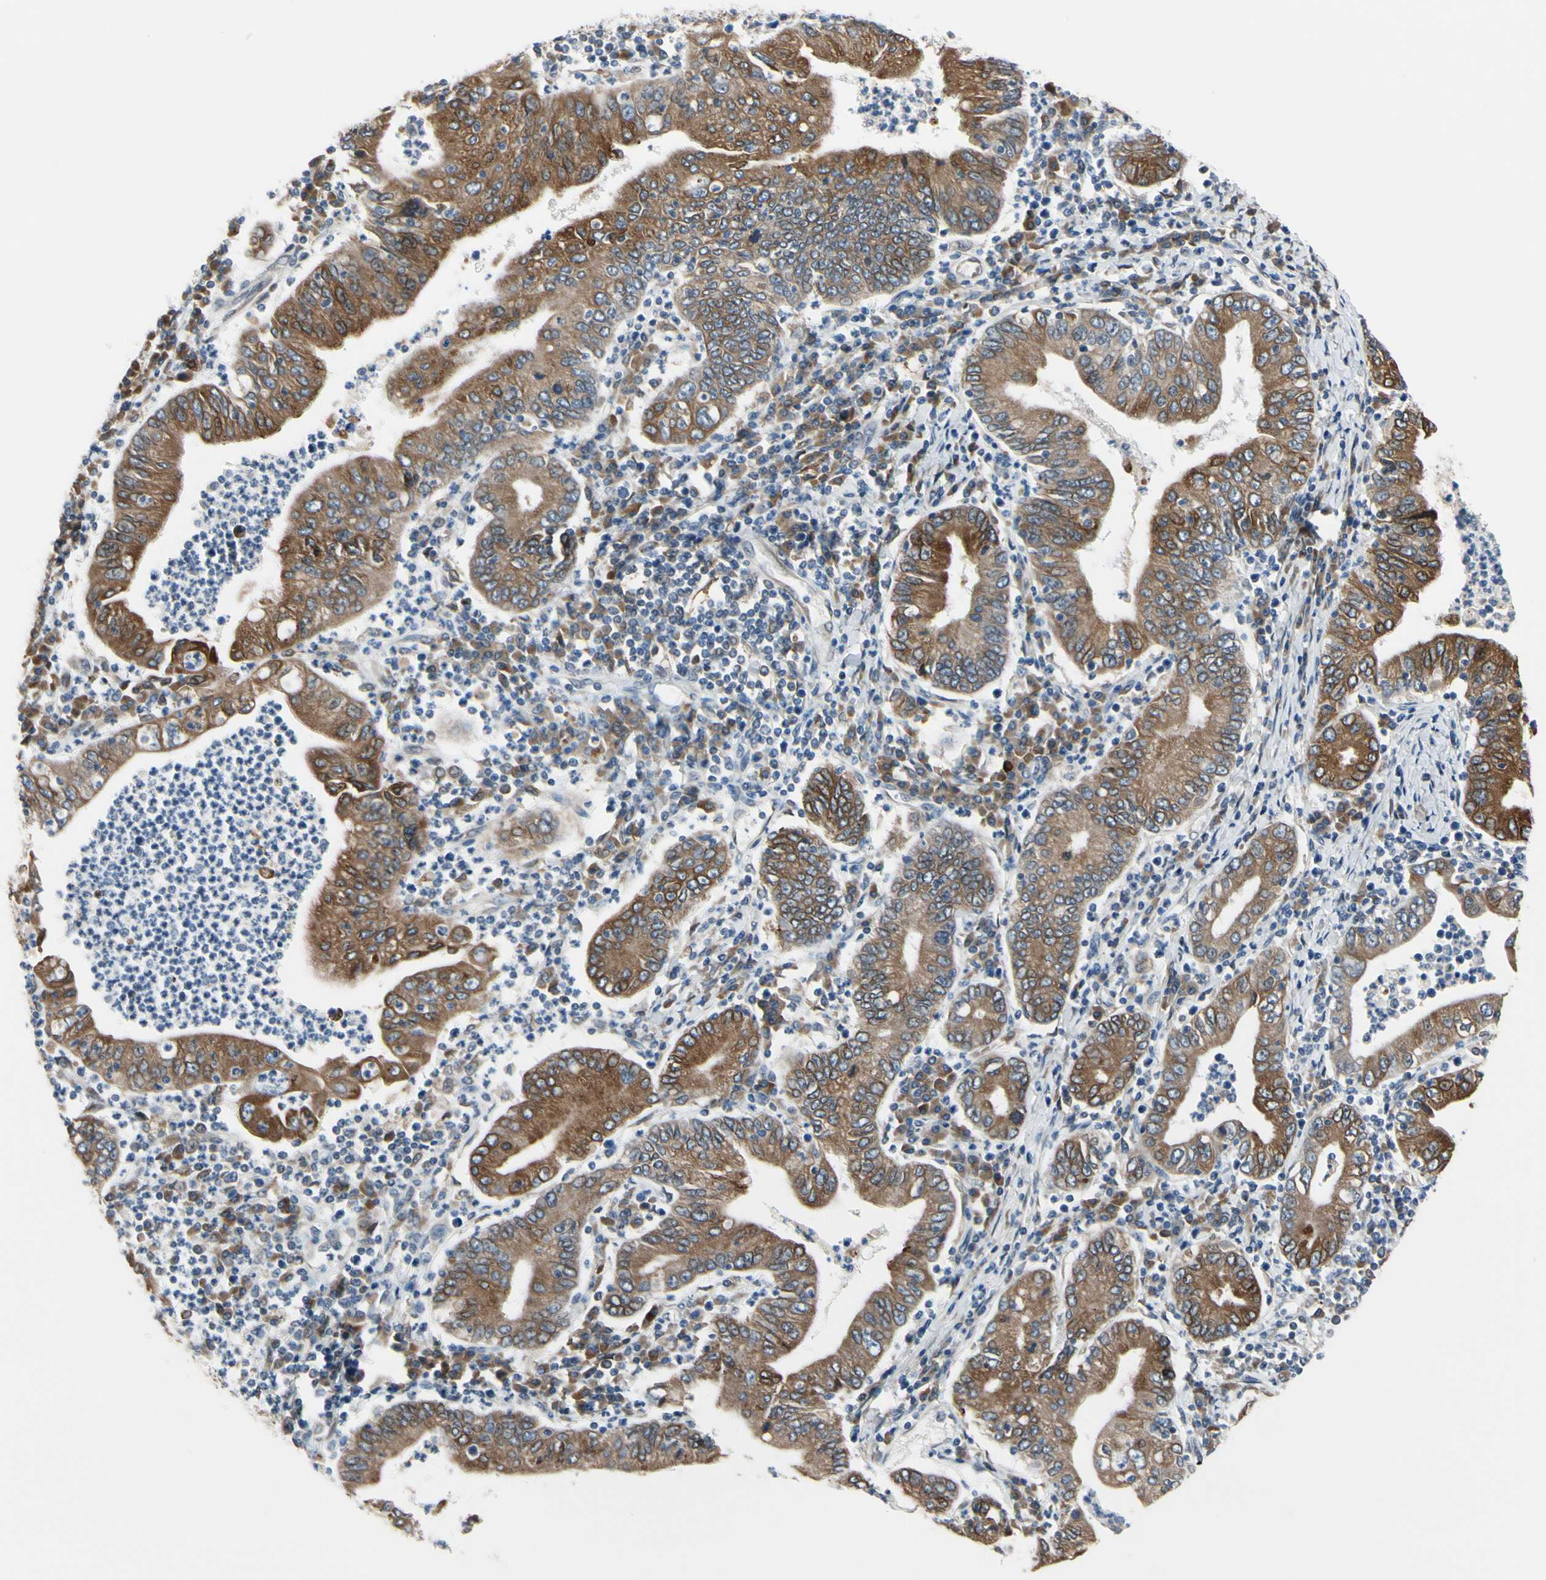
{"staining": {"intensity": "moderate", "quantity": ">75%", "location": "cytoplasmic/membranous"}, "tissue": "stomach cancer", "cell_type": "Tumor cells", "image_type": "cancer", "snomed": [{"axis": "morphology", "description": "Normal tissue, NOS"}, {"axis": "morphology", "description": "Adenocarcinoma, NOS"}, {"axis": "topography", "description": "Esophagus"}, {"axis": "topography", "description": "Stomach, upper"}, {"axis": "topography", "description": "Peripheral nerve tissue"}], "caption": "A brown stain shows moderate cytoplasmic/membranous expression of a protein in human stomach cancer (adenocarcinoma) tumor cells.", "gene": "TMED7", "patient": {"sex": "male", "age": 62}}